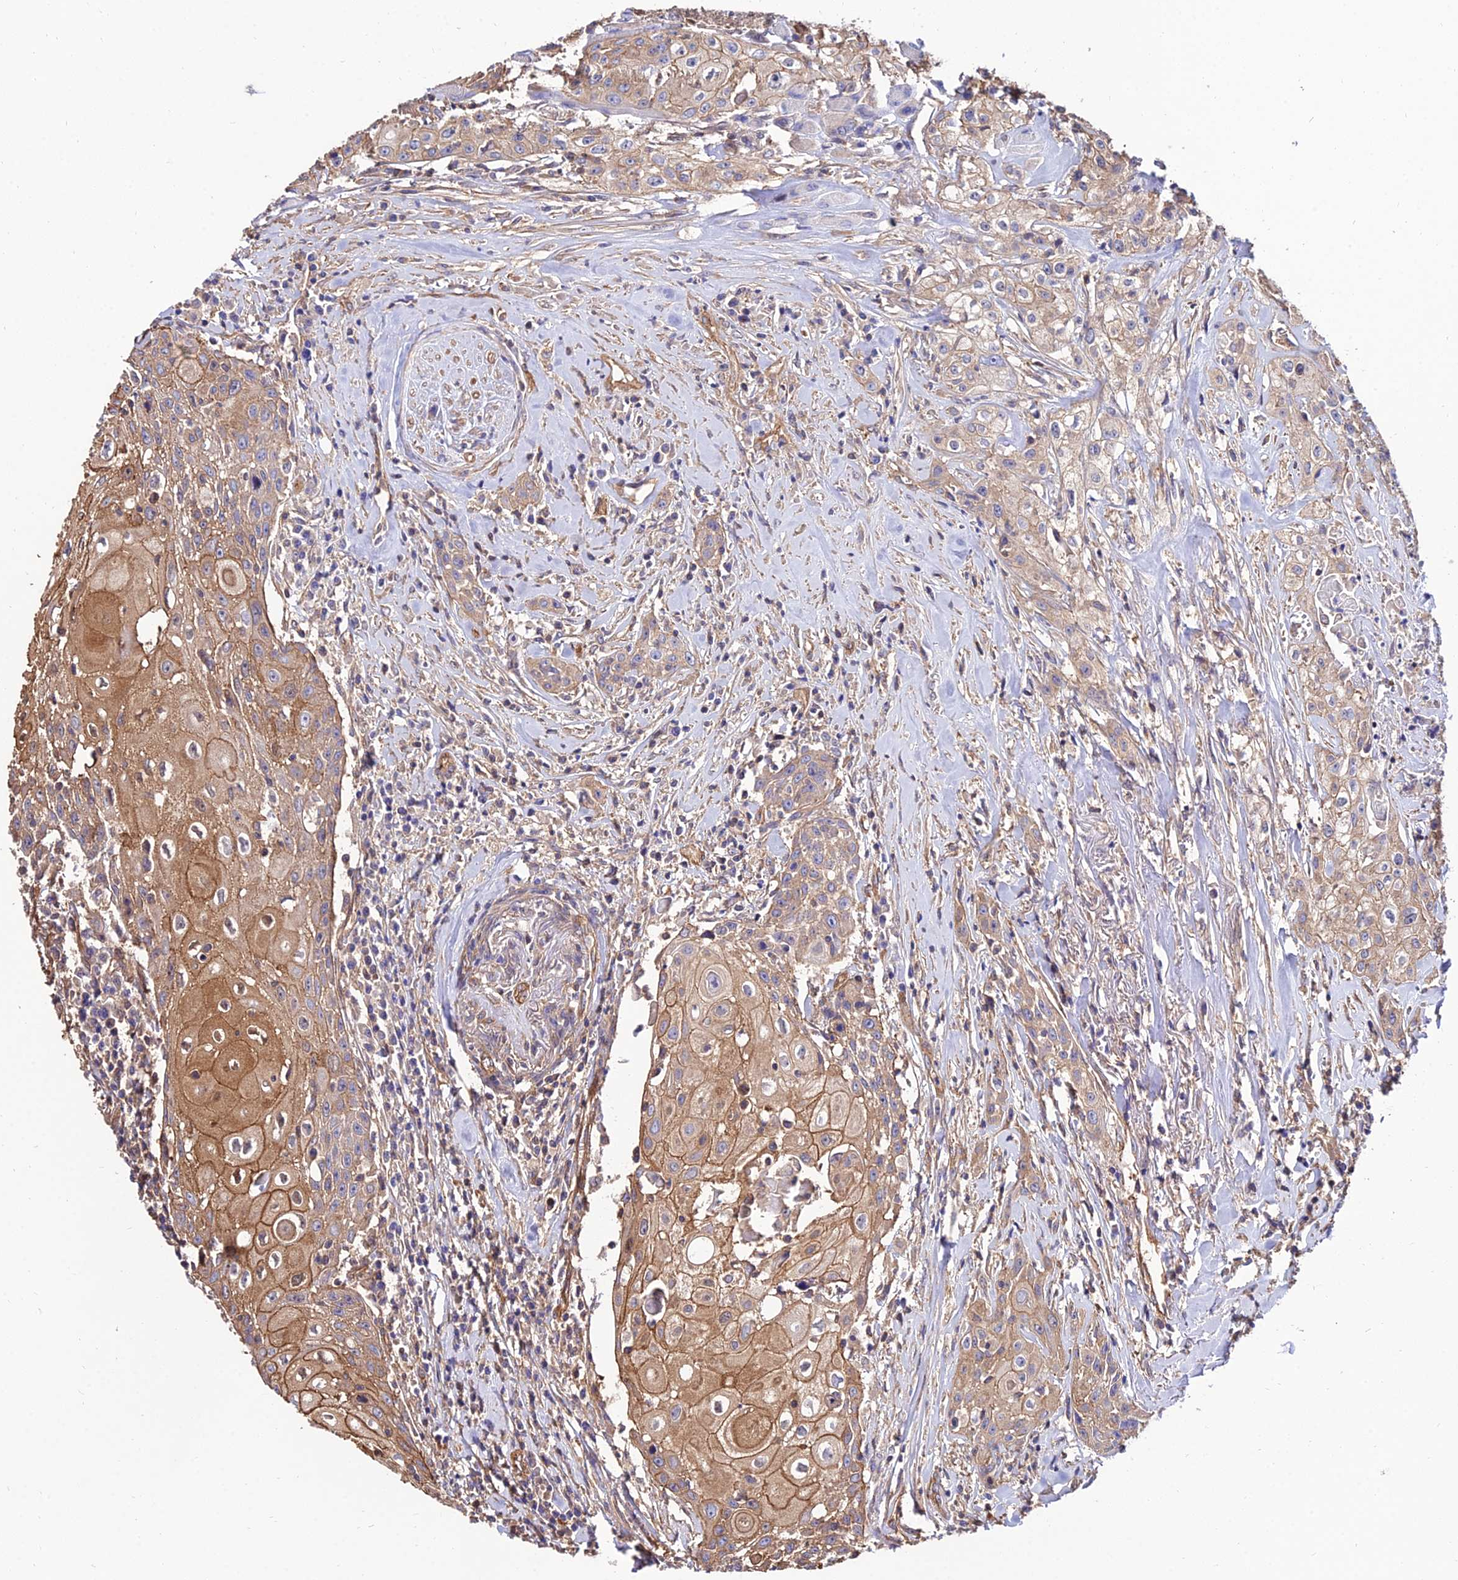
{"staining": {"intensity": "moderate", "quantity": ">75%", "location": "cytoplasmic/membranous"}, "tissue": "head and neck cancer", "cell_type": "Tumor cells", "image_type": "cancer", "snomed": [{"axis": "morphology", "description": "Squamous cell carcinoma, NOS"}, {"axis": "topography", "description": "Oral tissue"}, {"axis": "topography", "description": "Head-Neck"}], "caption": "Immunohistochemical staining of head and neck cancer (squamous cell carcinoma) shows medium levels of moderate cytoplasmic/membranous protein staining in about >75% of tumor cells. The staining was performed using DAB (3,3'-diaminobenzidine), with brown indicating positive protein expression. Nuclei are stained blue with hematoxylin.", "gene": "CALM2", "patient": {"sex": "female", "age": 82}}